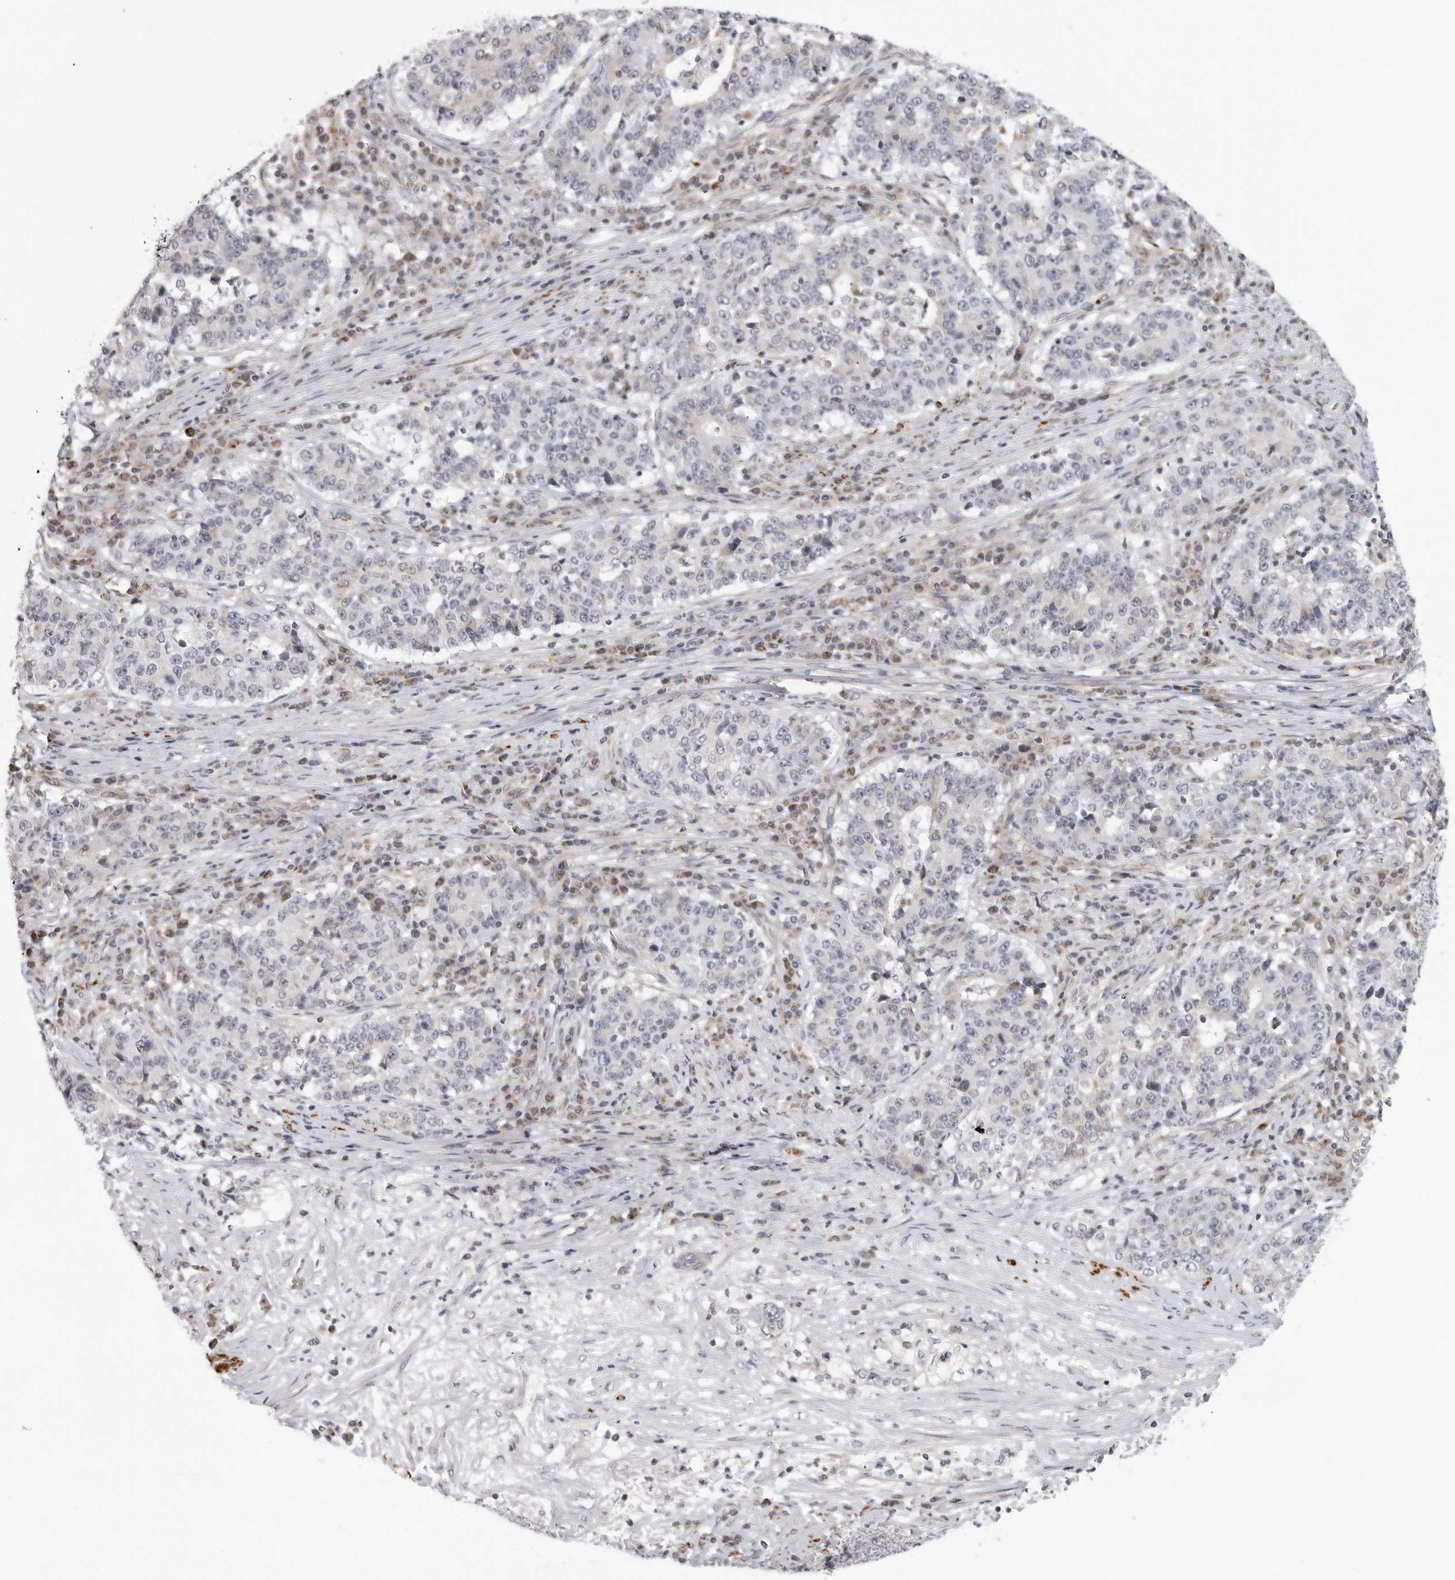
{"staining": {"intensity": "negative", "quantity": "none", "location": "none"}, "tissue": "stomach cancer", "cell_type": "Tumor cells", "image_type": "cancer", "snomed": [{"axis": "morphology", "description": "Adenocarcinoma, NOS"}, {"axis": "topography", "description": "Stomach"}], "caption": "Immunohistochemical staining of adenocarcinoma (stomach) reveals no significant staining in tumor cells. (Stains: DAB (3,3'-diaminobenzidine) IHC with hematoxylin counter stain, Microscopy: brightfield microscopy at high magnification).", "gene": "MAP7D1", "patient": {"sex": "male", "age": 59}}